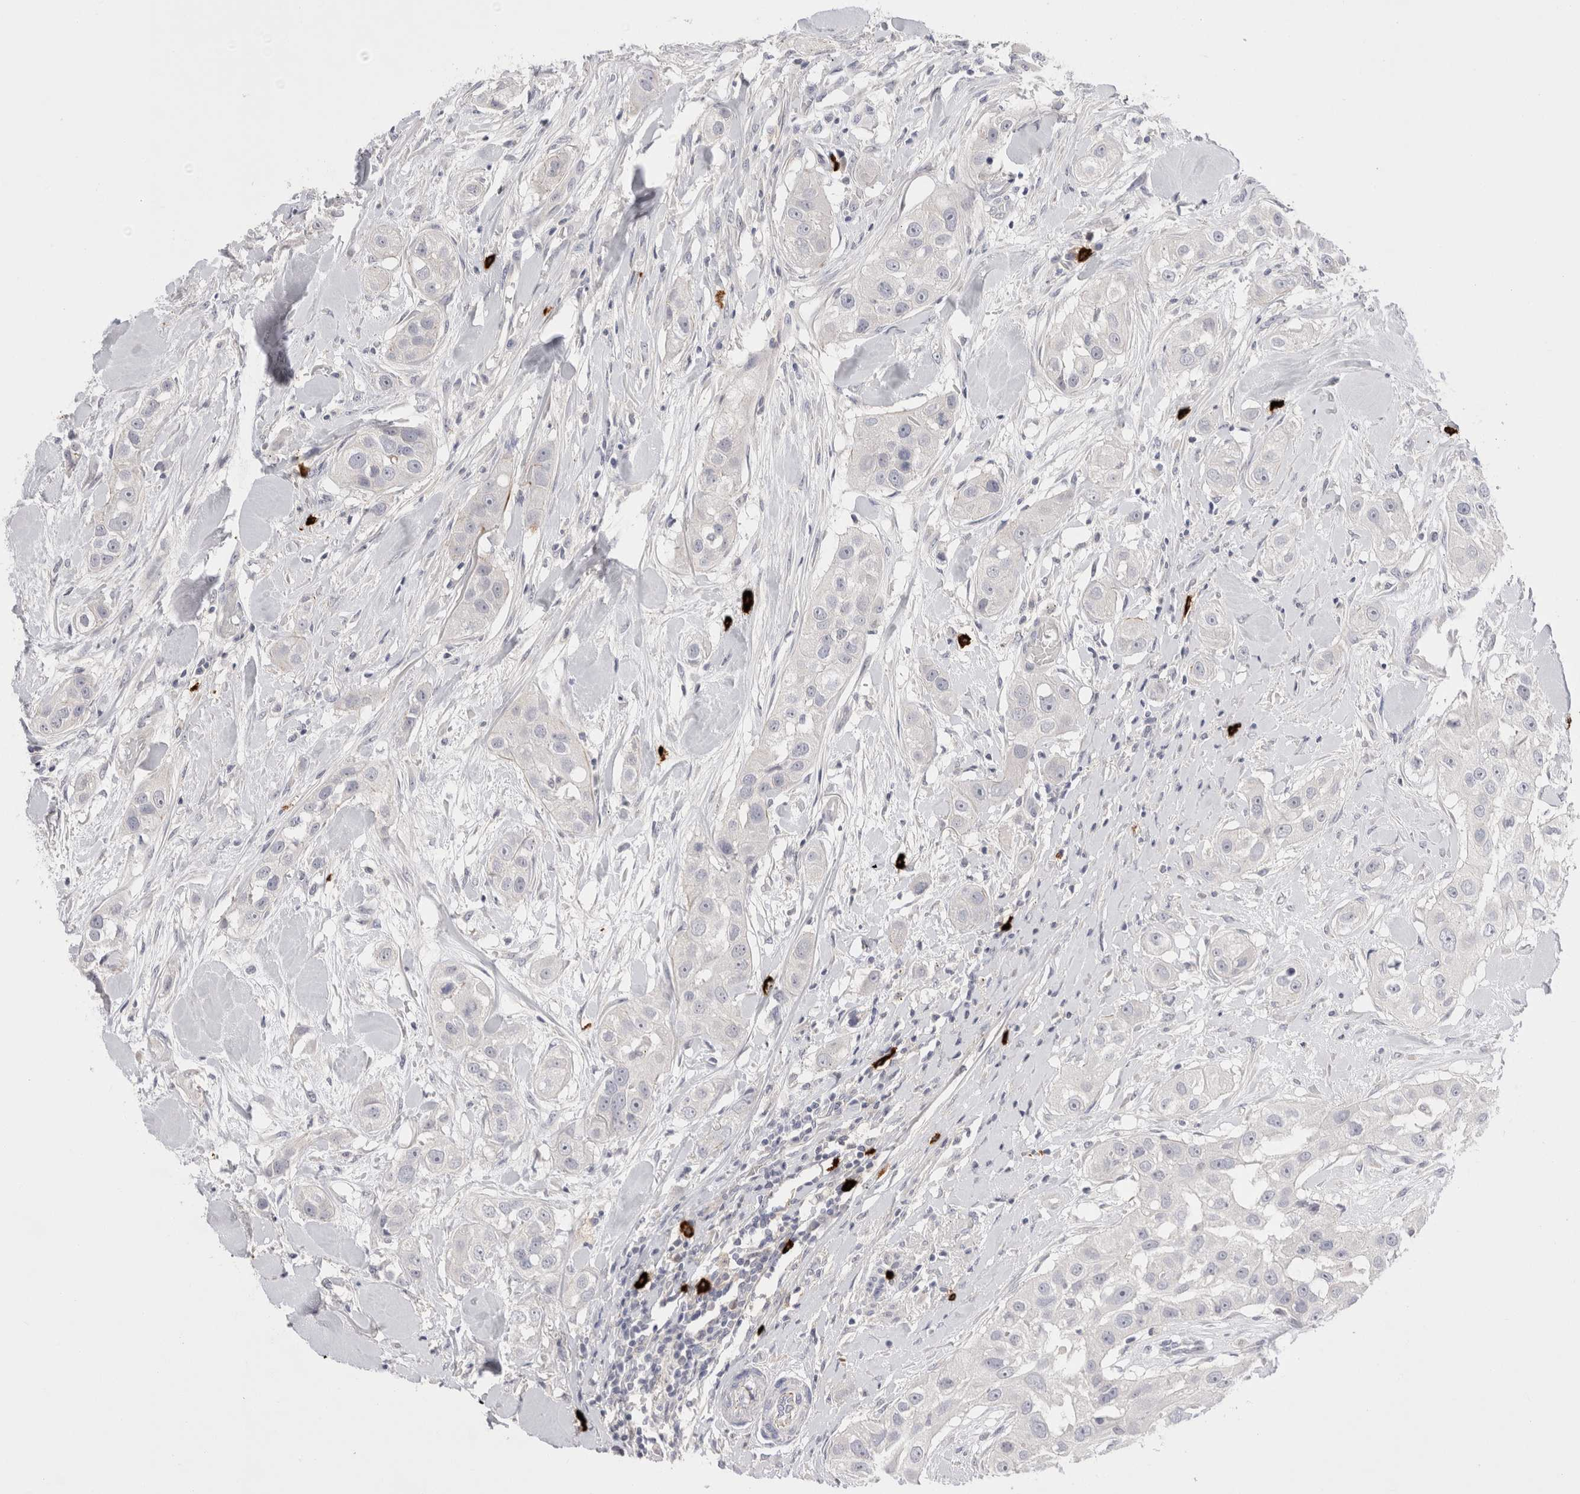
{"staining": {"intensity": "negative", "quantity": "none", "location": "none"}, "tissue": "head and neck cancer", "cell_type": "Tumor cells", "image_type": "cancer", "snomed": [{"axis": "morphology", "description": "Normal tissue, NOS"}, {"axis": "morphology", "description": "Squamous cell carcinoma, NOS"}, {"axis": "topography", "description": "Skeletal muscle"}, {"axis": "topography", "description": "Head-Neck"}], "caption": "This is a micrograph of immunohistochemistry (IHC) staining of squamous cell carcinoma (head and neck), which shows no expression in tumor cells.", "gene": "SPINK2", "patient": {"sex": "male", "age": 51}}